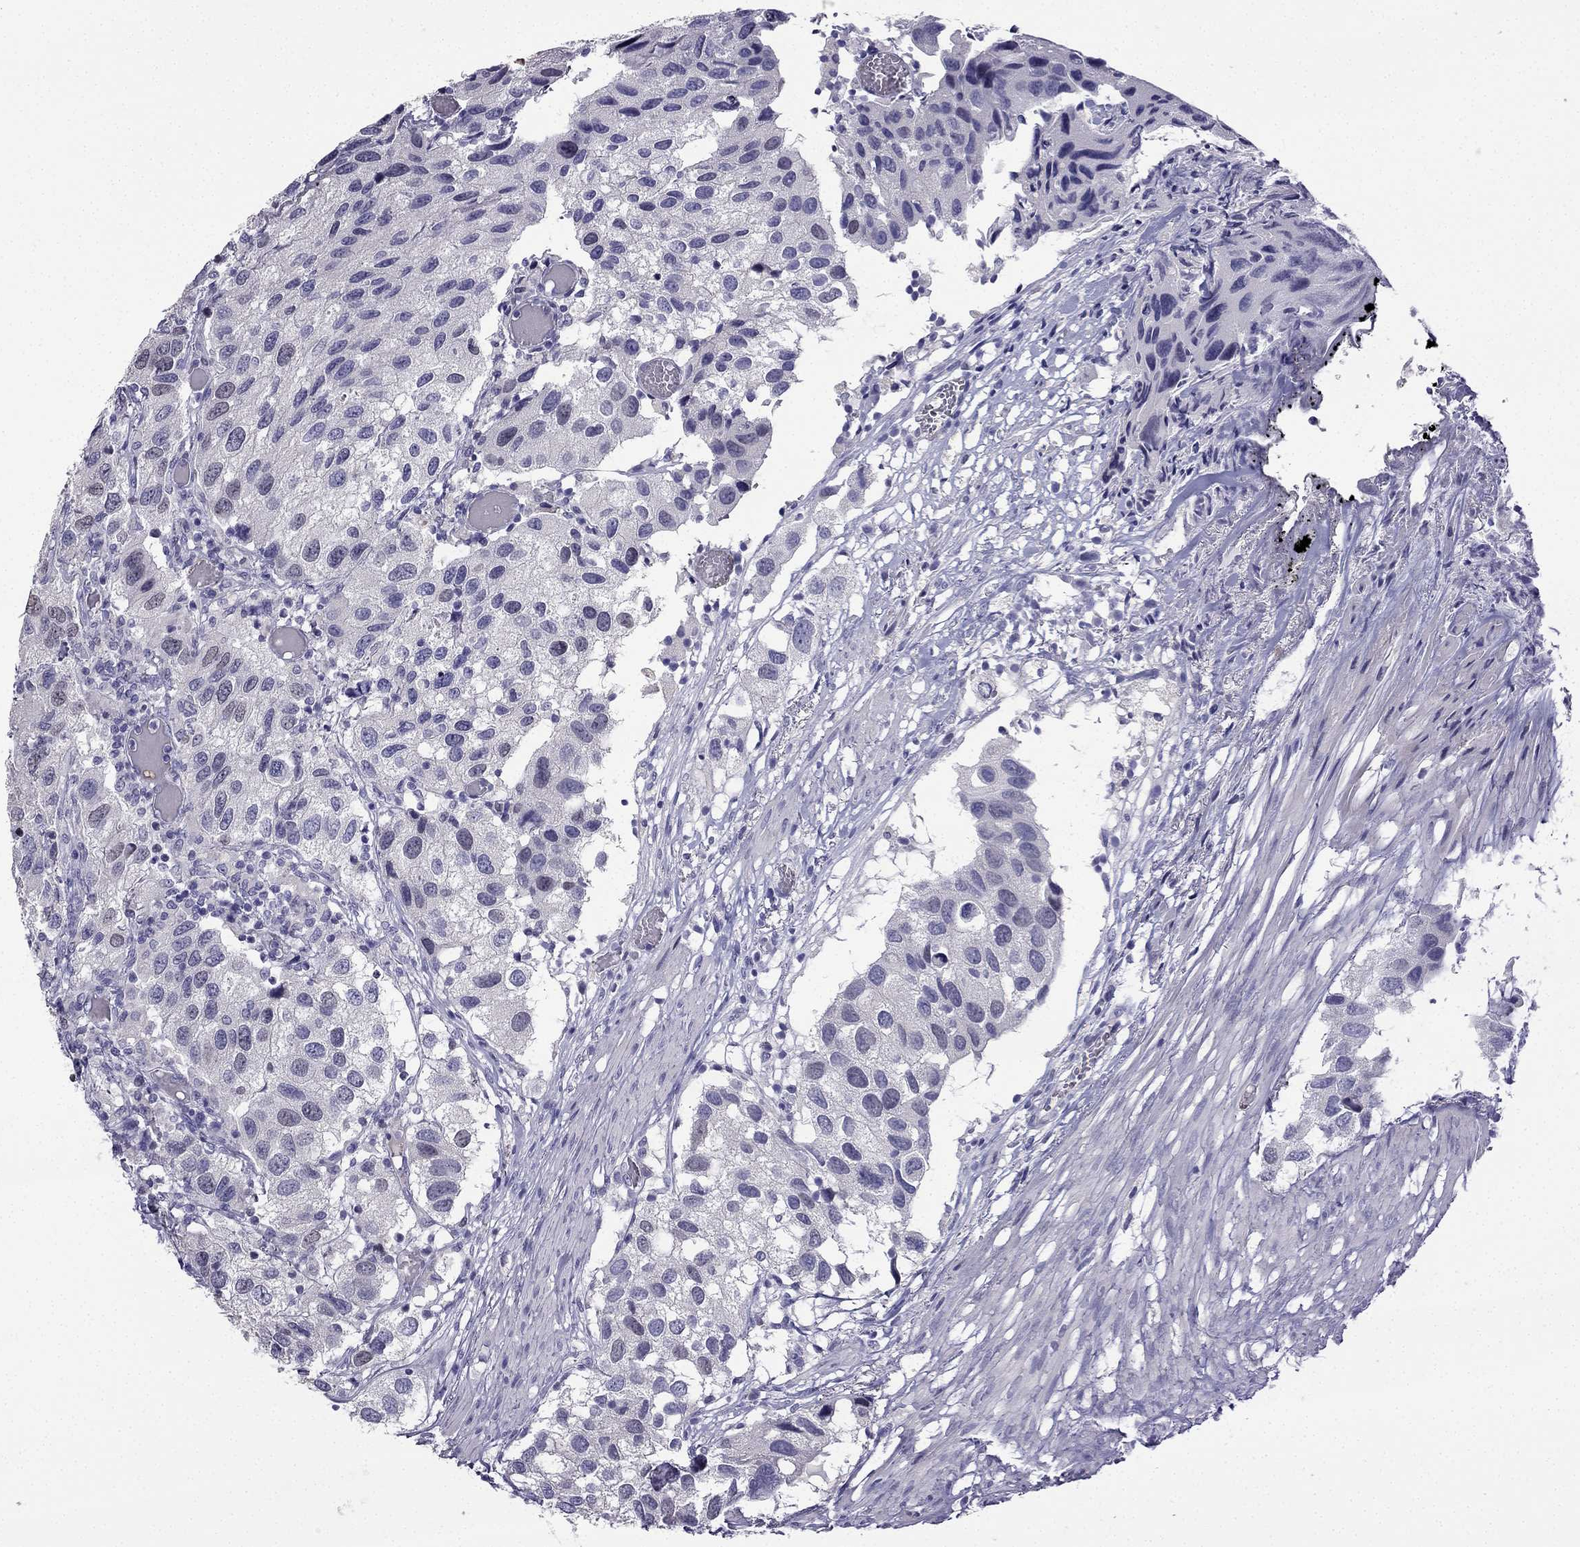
{"staining": {"intensity": "weak", "quantity": "<25%", "location": "nuclear"}, "tissue": "urothelial cancer", "cell_type": "Tumor cells", "image_type": "cancer", "snomed": [{"axis": "morphology", "description": "Urothelial carcinoma, High grade"}, {"axis": "topography", "description": "Urinary bladder"}], "caption": "Micrograph shows no significant protein expression in tumor cells of urothelial cancer.", "gene": "UHRF1", "patient": {"sex": "male", "age": 79}}